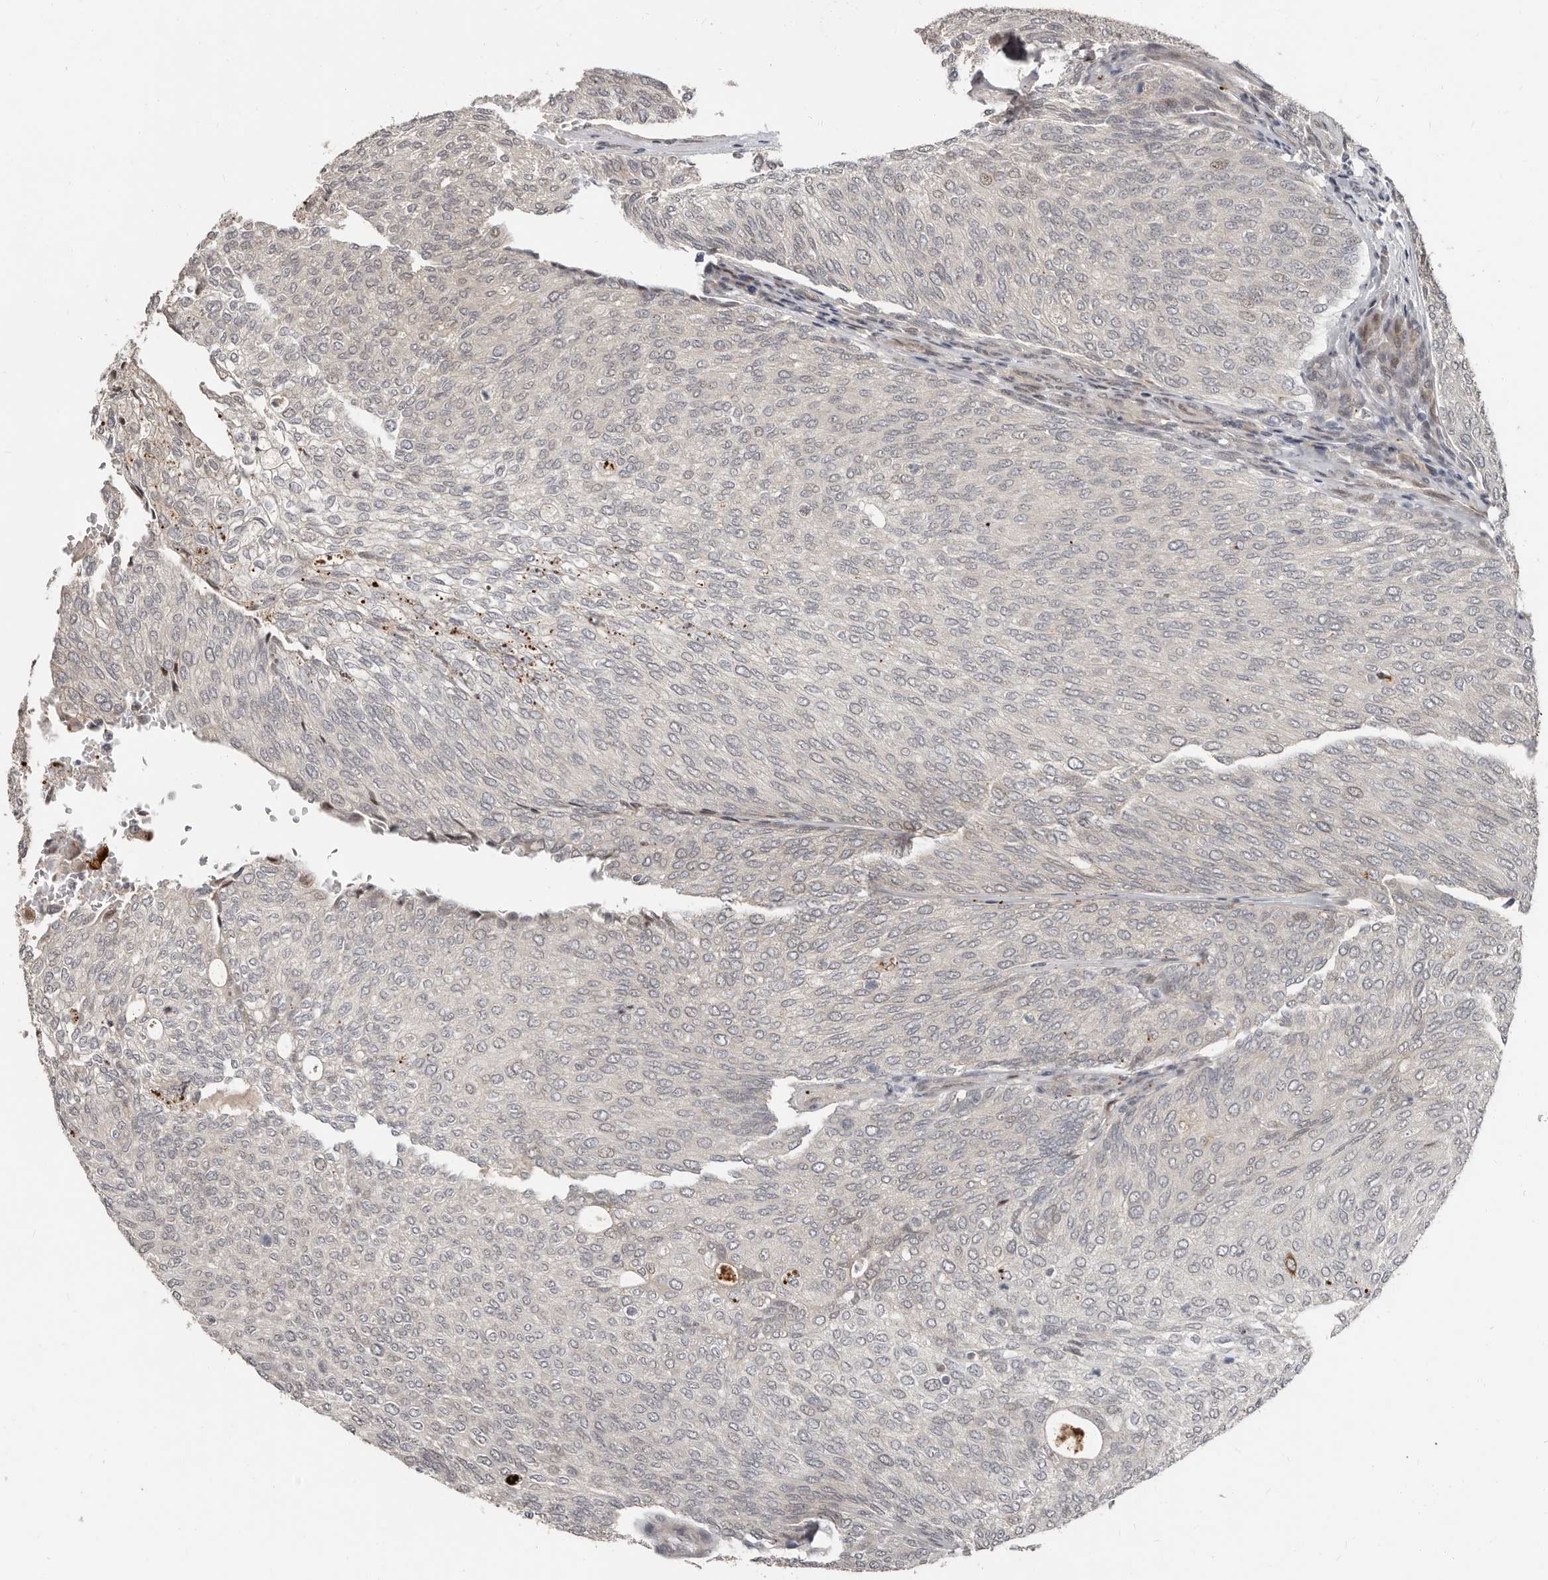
{"staining": {"intensity": "negative", "quantity": "none", "location": "none"}, "tissue": "urothelial cancer", "cell_type": "Tumor cells", "image_type": "cancer", "snomed": [{"axis": "morphology", "description": "Urothelial carcinoma, Low grade"}, {"axis": "topography", "description": "Urinary bladder"}], "caption": "An immunohistochemistry micrograph of low-grade urothelial carcinoma is shown. There is no staining in tumor cells of low-grade urothelial carcinoma.", "gene": "APOL6", "patient": {"sex": "female", "age": 79}}